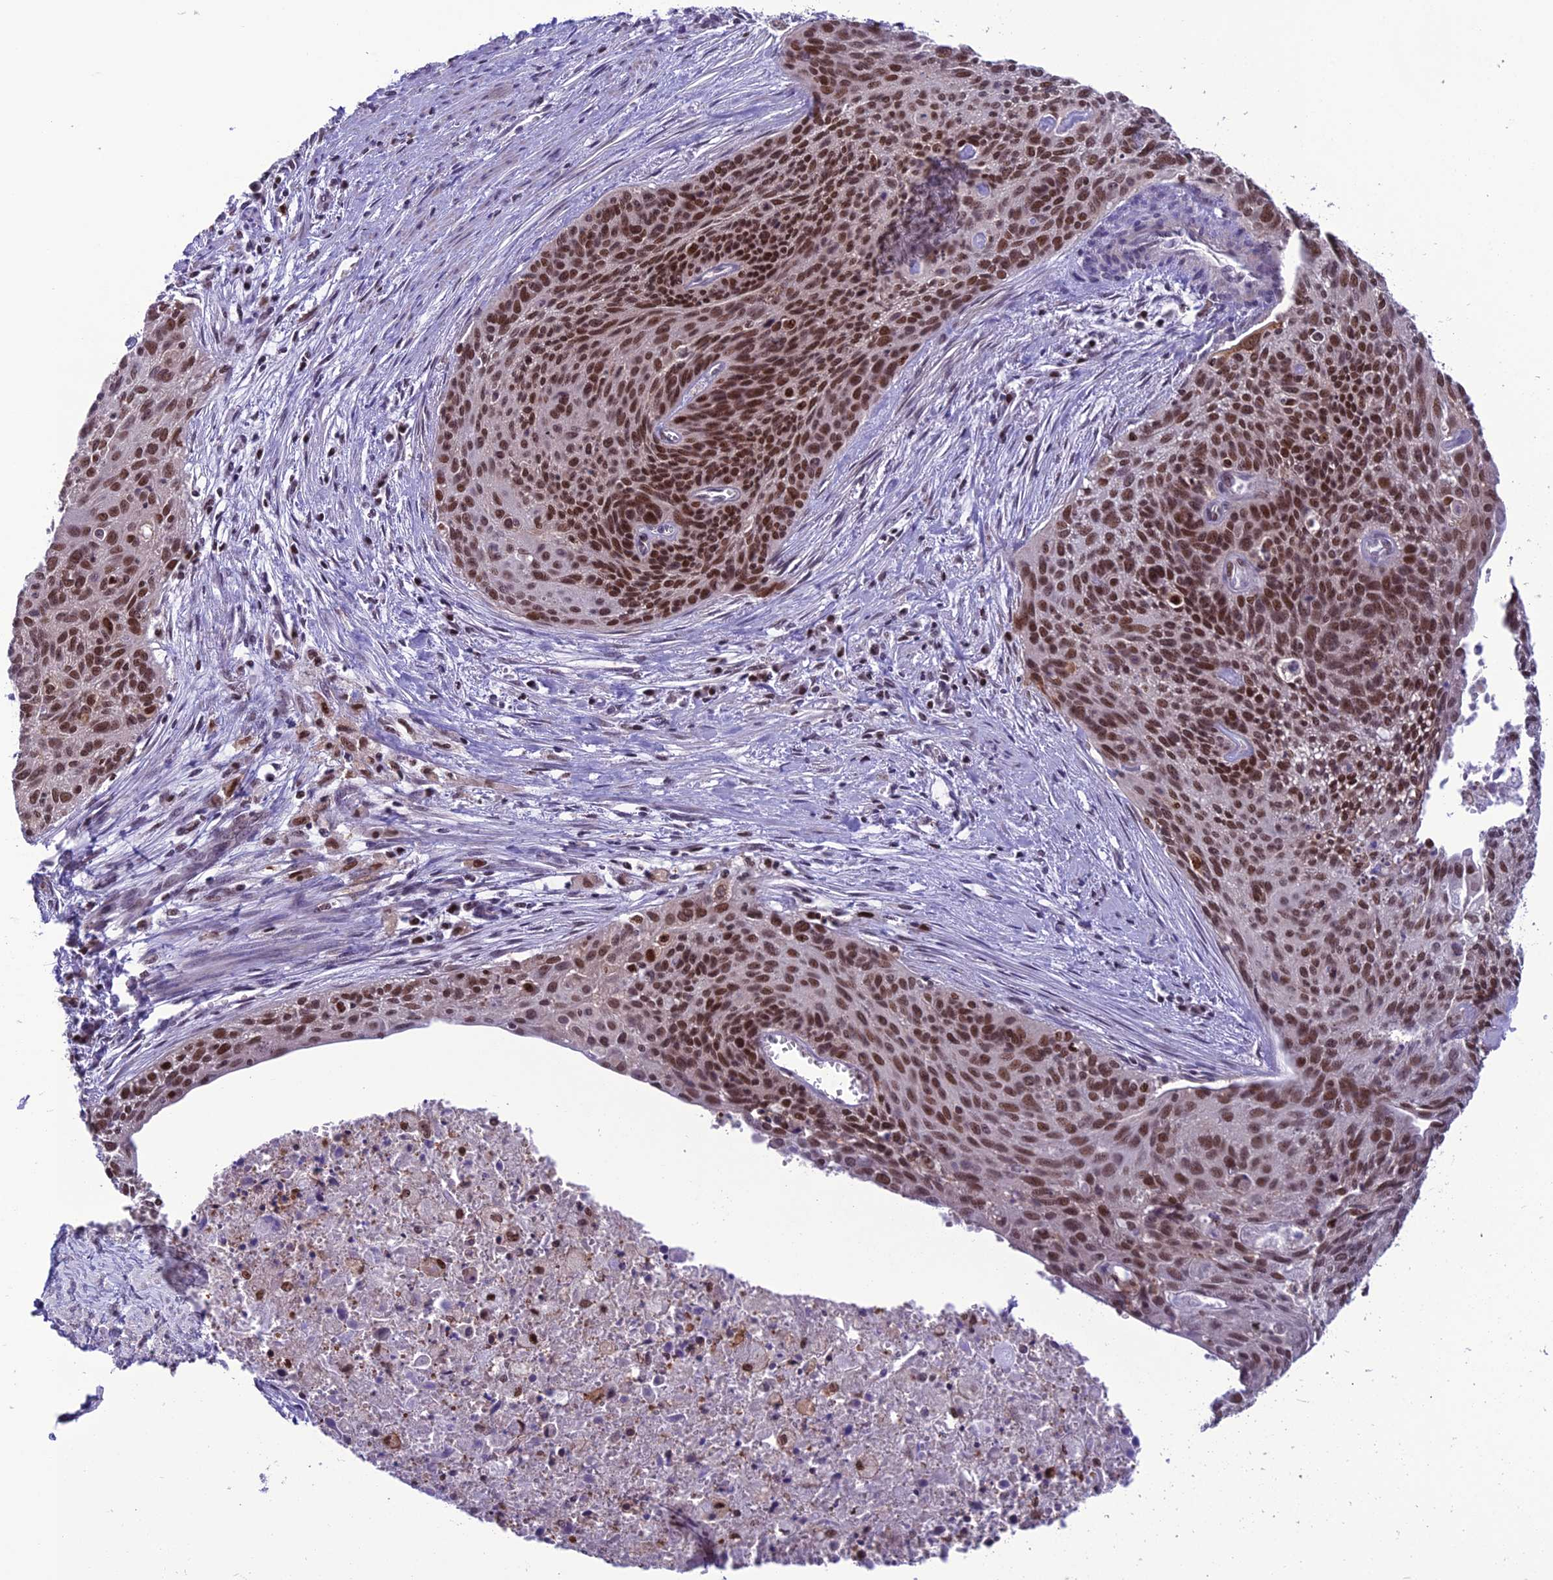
{"staining": {"intensity": "strong", "quantity": ">75%", "location": "nuclear"}, "tissue": "cervical cancer", "cell_type": "Tumor cells", "image_type": "cancer", "snomed": [{"axis": "morphology", "description": "Squamous cell carcinoma, NOS"}, {"axis": "topography", "description": "Cervix"}], "caption": "Immunohistochemical staining of human squamous cell carcinoma (cervical) shows high levels of strong nuclear protein expression in approximately >75% of tumor cells.", "gene": "MIS12", "patient": {"sex": "female", "age": 55}}